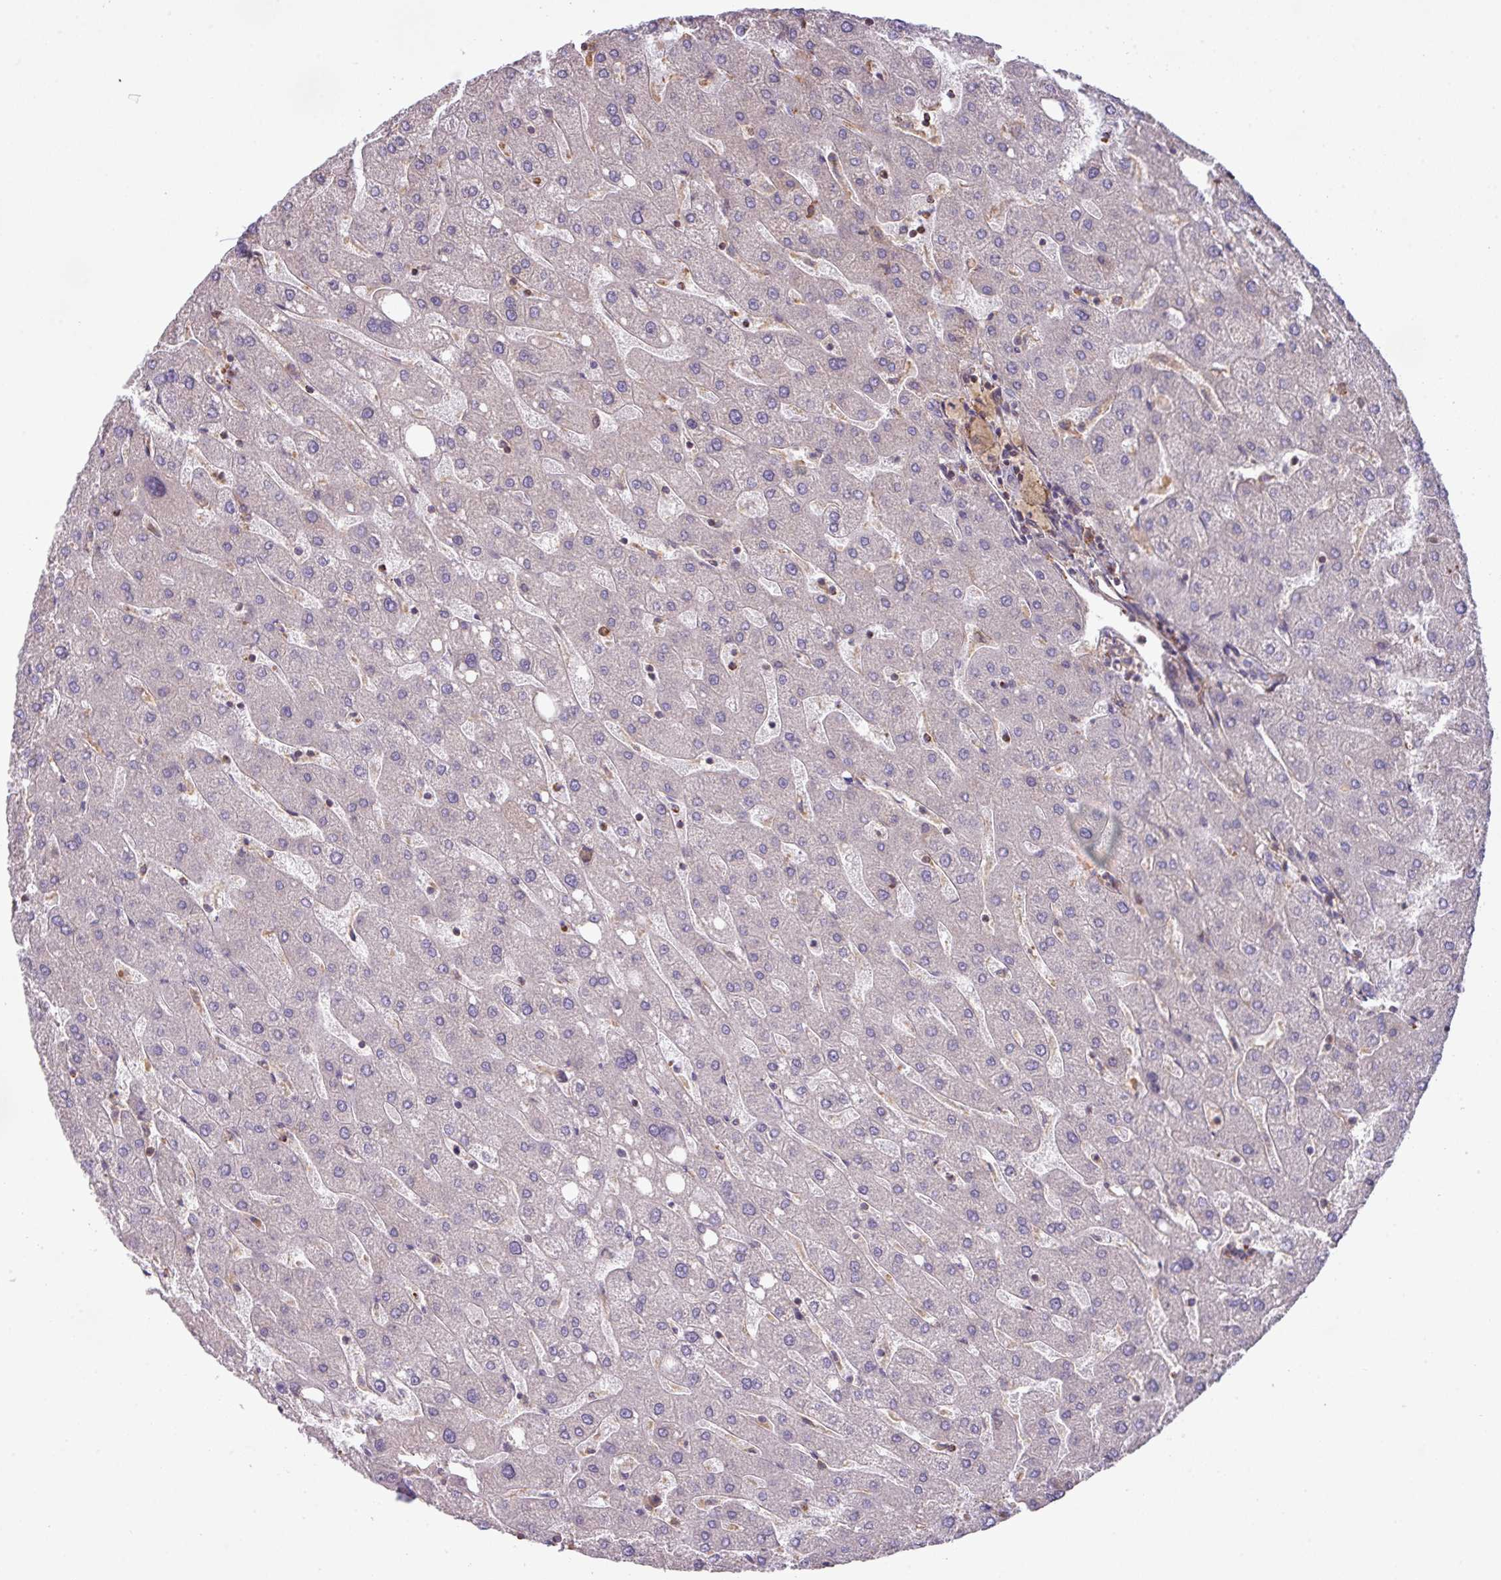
{"staining": {"intensity": "negative", "quantity": "none", "location": "none"}, "tissue": "liver", "cell_type": "Cholangiocytes", "image_type": "normal", "snomed": [{"axis": "morphology", "description": "Normal tissue, NOS"}, {"axis": "topography", "description": "Liver"}], "caption": "This image is of unremarkable liver stained with immunohistochemistry (IHC) to label a protein in brown with the nuclei are counter-stained blue. There is no positivity in cholangiocytes. (DAB immunohistochemistry with hematoxylin counter stain).", "gene": "LRRC41", "patient": {"sex": "male", "age": 67}}